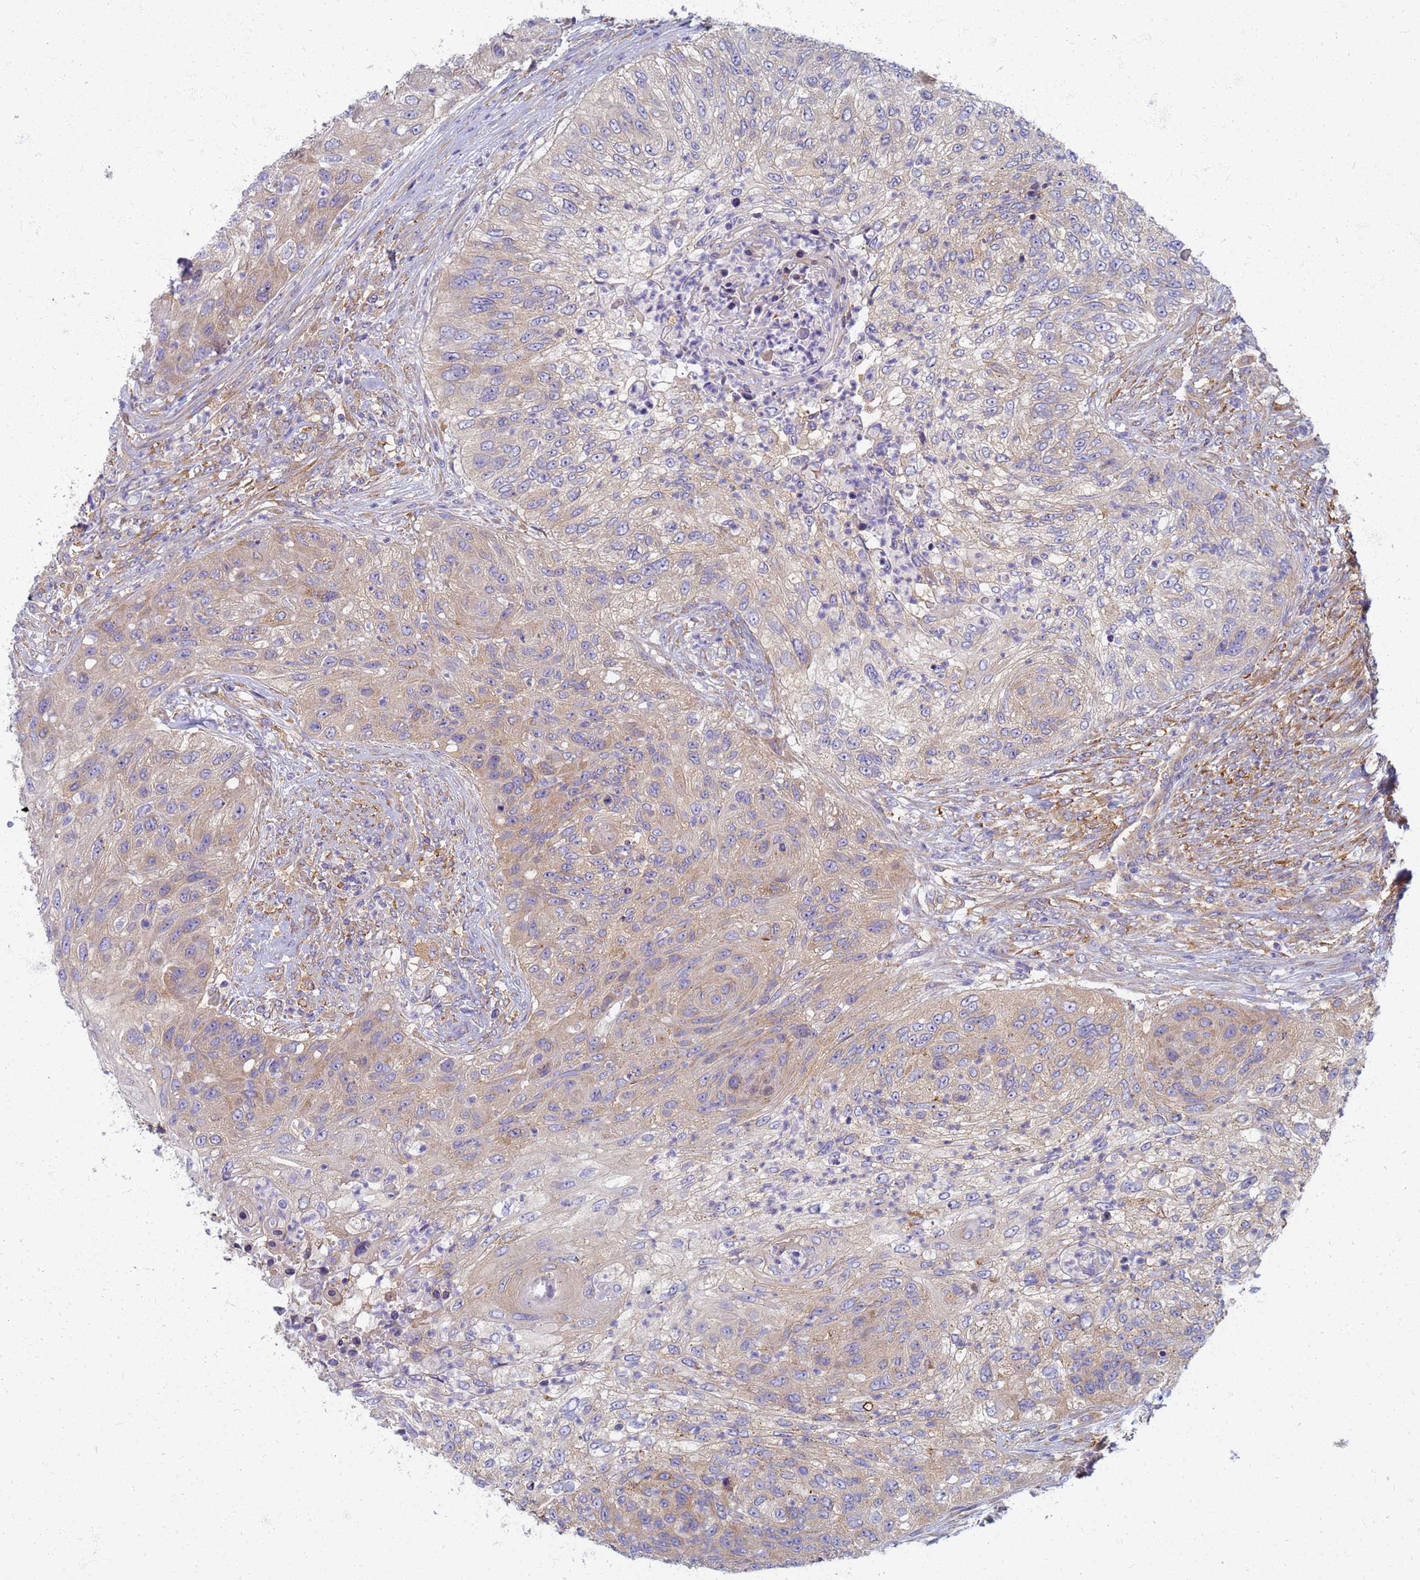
{"staining": {"intensity": "weak", "quantity": "25%-75%", "location": "cytoplasmic/membranous"}, "tissue": "urothelial cancer", "cell_type": "Tumor cells", "image_type": "cancer", "snomed": [{"axis": "morphology", "description": "Urothelial carcinoma, High grade"}, {"axis": "topography", "description": "Urinary bladder"}], "caption": "Urothelial carcinoma (high-grade) tissue displays weak cytoplasmic/membranous staining in about 25%-75% of tumor cells (Stains: DAB in brown, nuclei in blue, Microscopy: brightfield microscopy at high magnification).", "gene": "EEA1", "patient": {"sex": "female", "age": 60}}